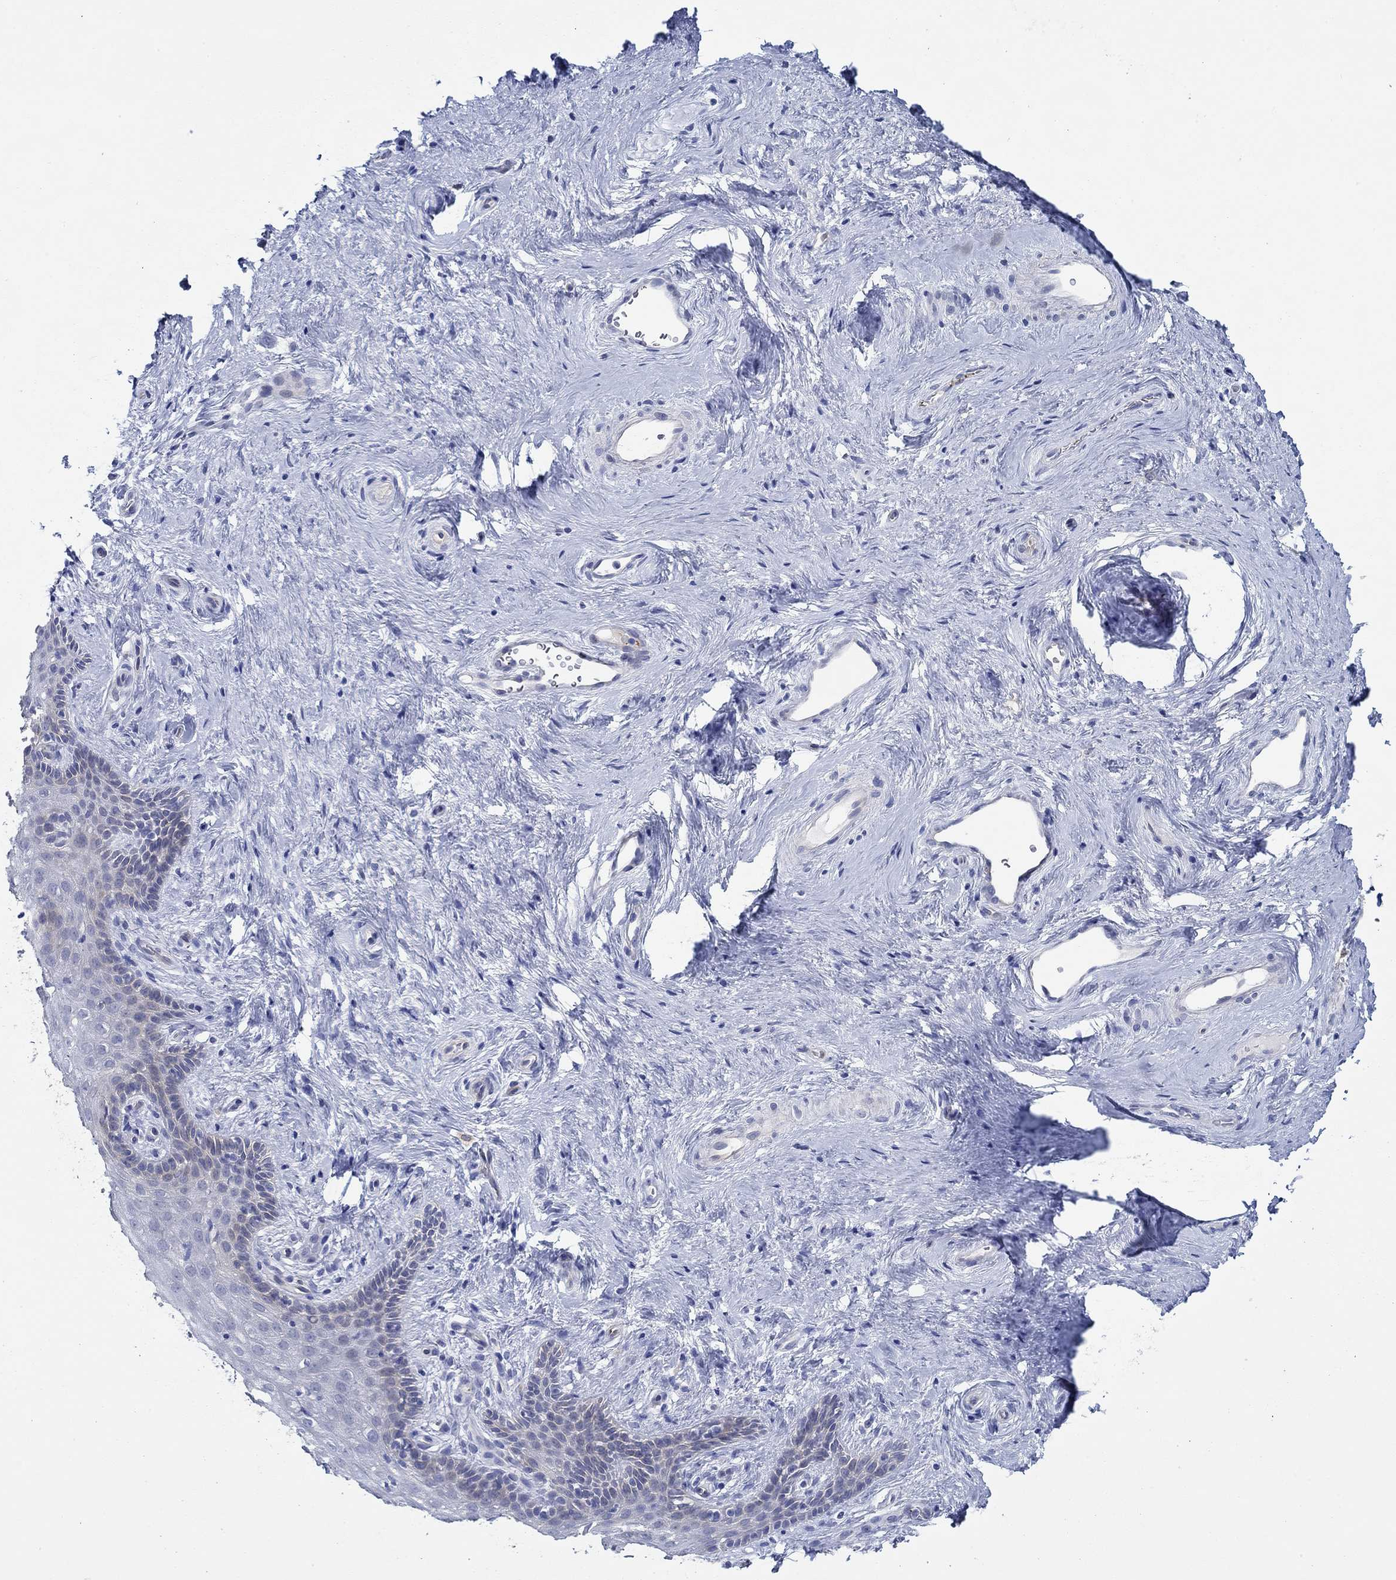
{"staining": {"intensity": "negative", "quantity": "none", "location": "none"}, "tissue": "vagina", "cell_type": "Squamous epithelial cells", "image_type": "normal", "snomed": [{"axis": "morphology", "description": "Normal tissue, NOS"}, {"axis": "topography", "description": "Vagina"}], "caption": "An immunohistochemistry (IHC) micrograph of unremarkable vagina is shown. There is no staining in squamous epithelial cells of vagina.", "gene": "SLC27A3", "patient": {"sex": "female", "age": 45}}